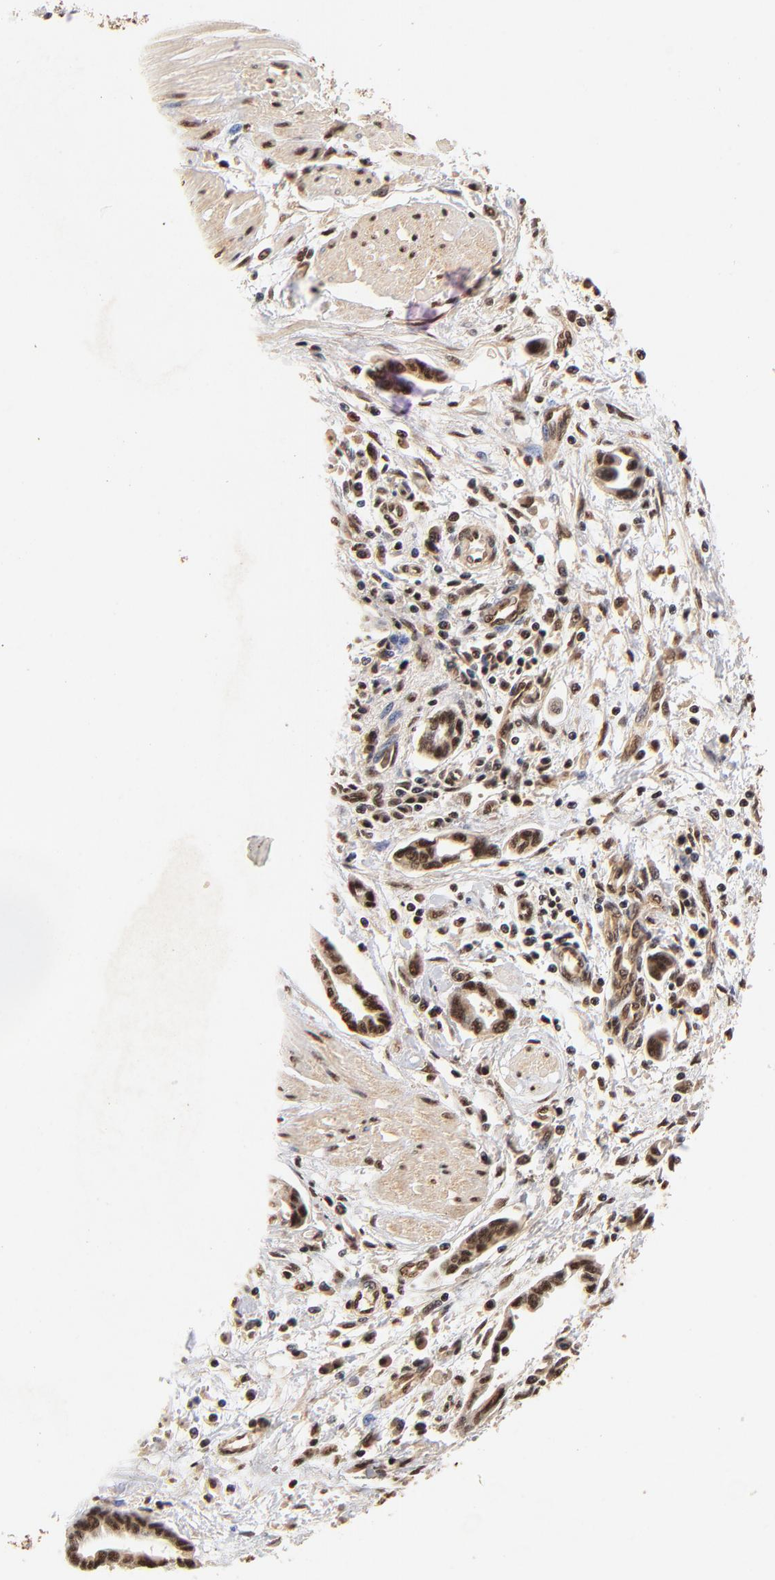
{"staining": {"intensity": "strong", "quantity": ">75%", "location": "cytoplasmic/membranous,nuclear"}, "tissue": "pancreatic cancer", "cell_type": "Tumor cells", "image_type": "cancer", "snomed": [{"axis": "morphology", "description": "Adenocarcinoma, NOS"}, {"axis": "topography", "description": "Pancreas"}], "caption": "Immunohistochemistry (DAB) staining of human adenocarcinoma (pancreatic) demonstrates strong cytoplasmic/membranous and nuclear protein positivity in about >75% of tumor cells. (Stains: DAB (3,3'-diaminobenzidine) in brown, nuclei in blue, Microscopy: brightfield microscopy at high magnification).", "gene": "MED12", "patient": {"sex": "female", "age": 57}}